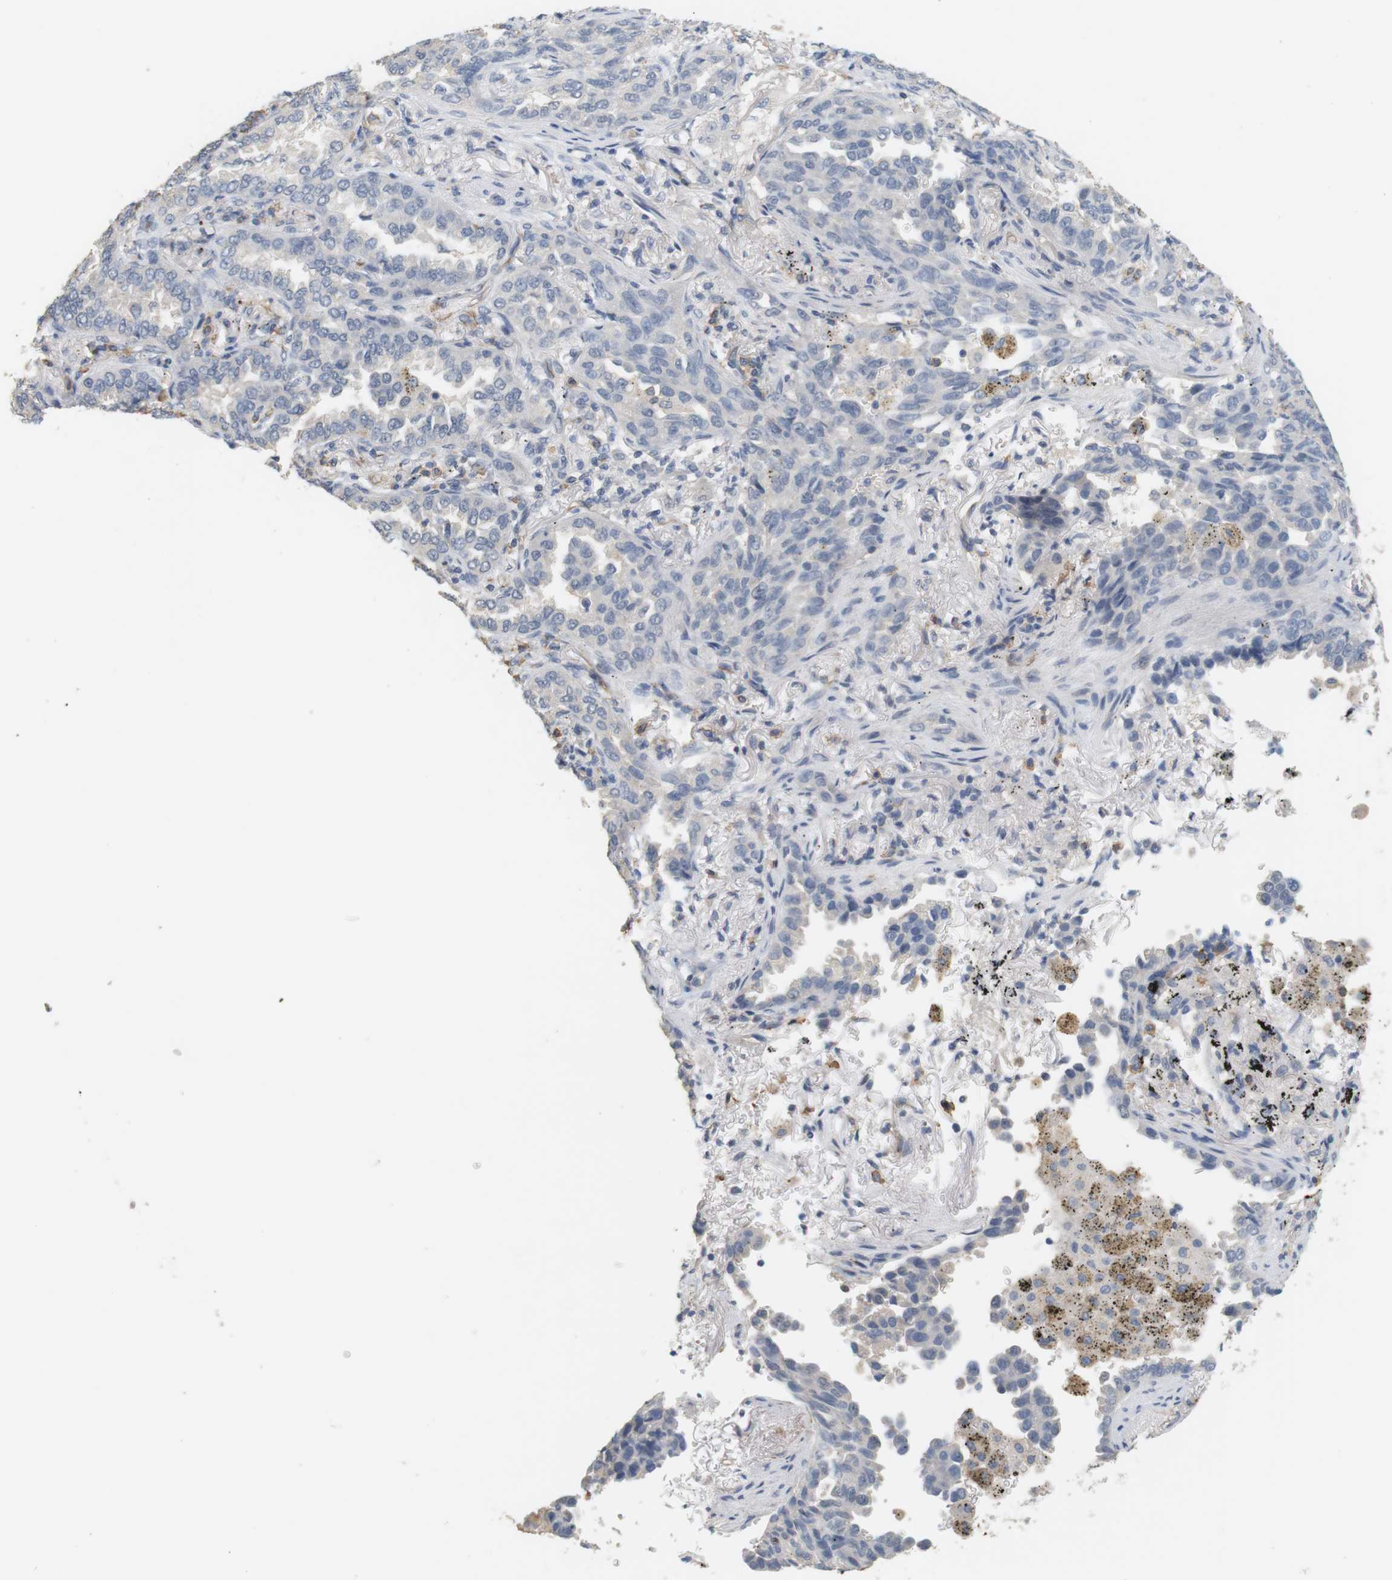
{"staining": {"intensity": "negative", "quantity": "none", "location": "none"}, "tissue": "lung cancer", "cell_type": "Tumor cells", "image_type": "cancer", "snomed": [{"axis": "morphology", "description": "Normal tissue, NOS"}, {"axis": "morphology", "description": "Adenocarcinoma, NOS"}, {"axis": "topography", "description": "Lung"}], "caption": "Tumor cells are negative for protein expression in human lung cancer. (DAB IHC, high magnification).", "gene": "OSR1", "patient": {"sex": "male", "age": 59}}